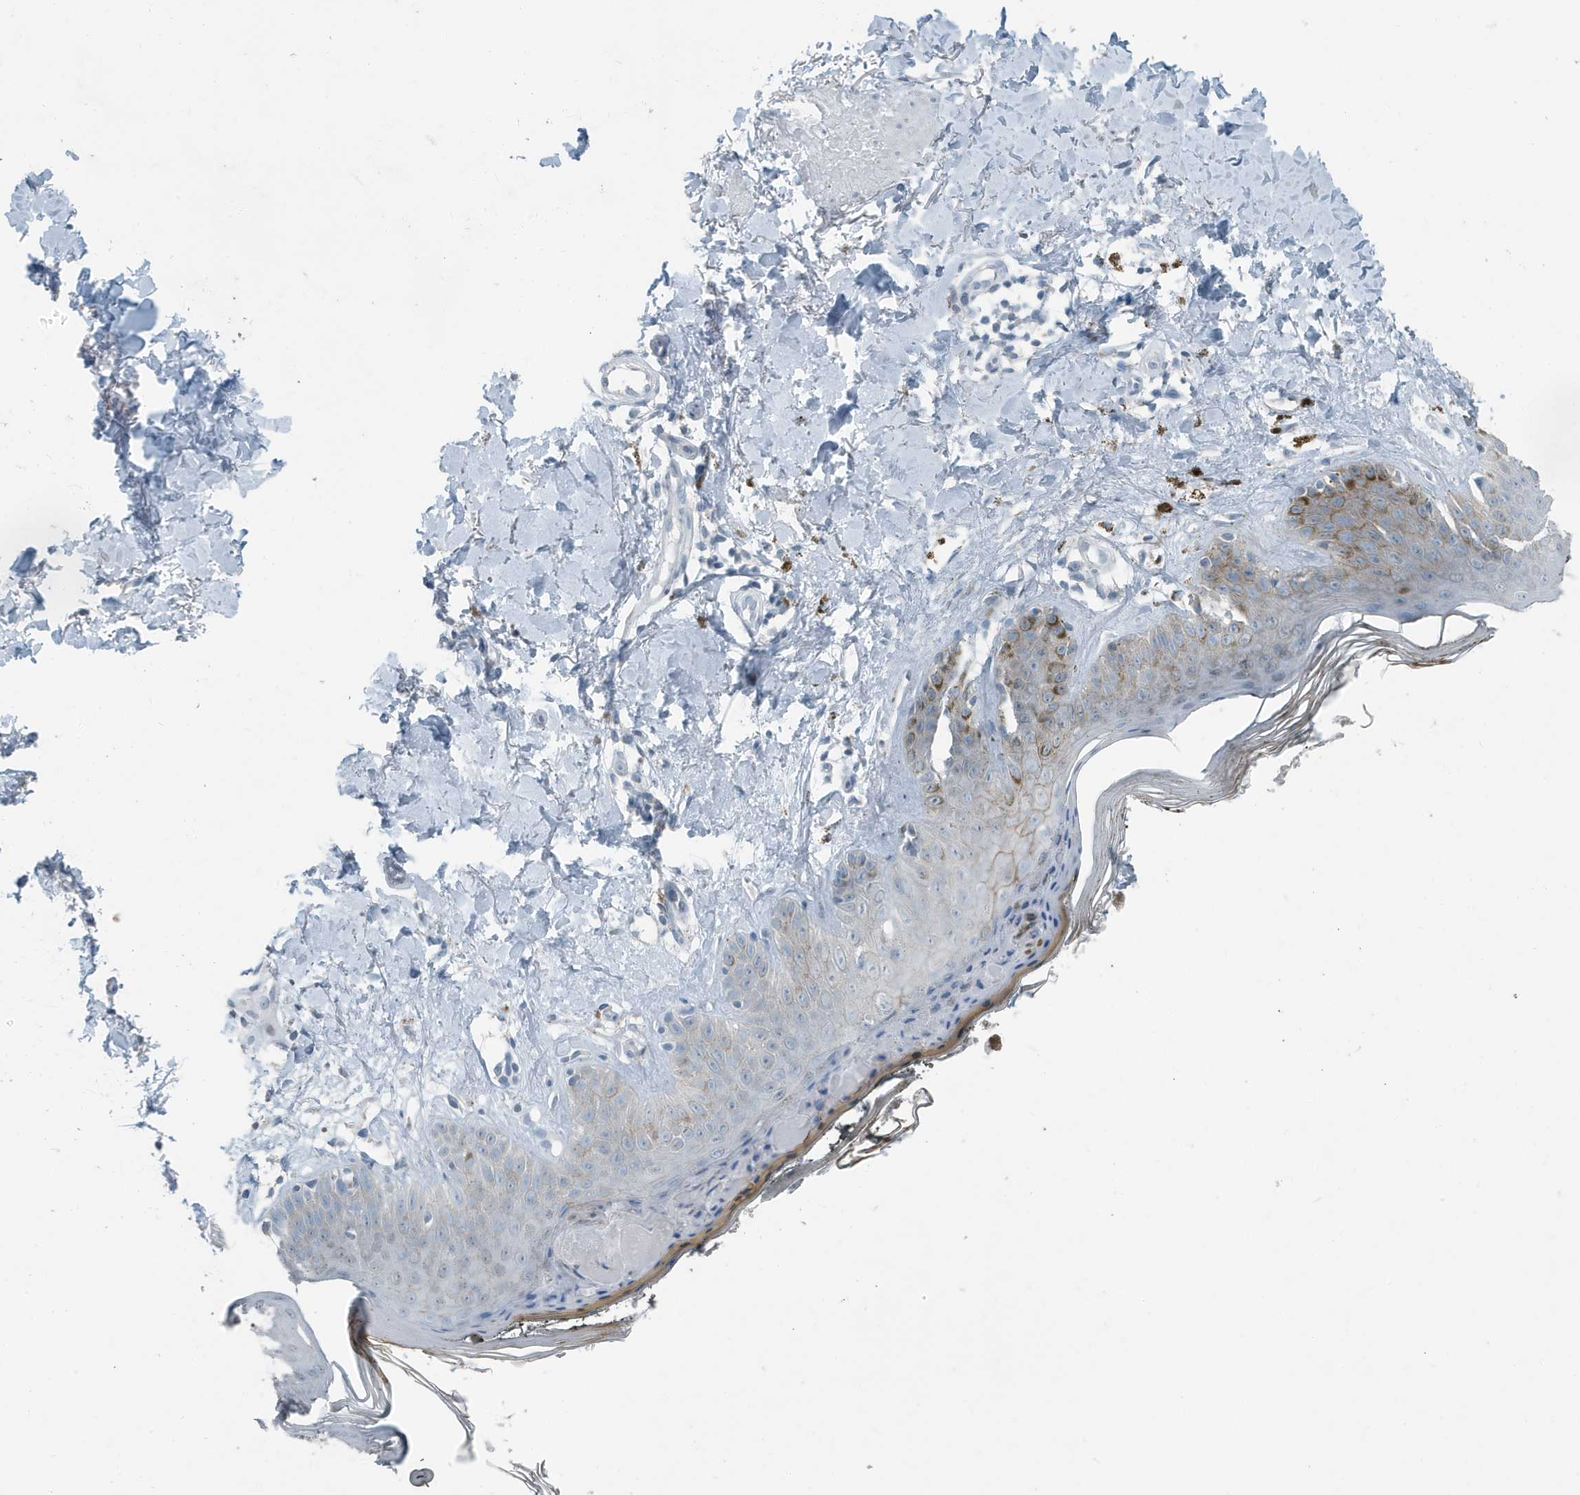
{"staining": {"intensity": "negative", "quantity": "none", "location": "none"}, "tissue": "skin", "cell_type": "Fibroblasts", "image_type": "normal", "snomed": [{"axis": "morphology", "description": "Normal tissue, NOS"}, {"axis": "topography", "description": "Skin"}], "caption": "DAB immunohistochemical staining of unremarkable human skin exhibits no significant positivity in fibroblasts.", "gene": "FAM162A", "patient": {"sex": "female", "age": 64}}